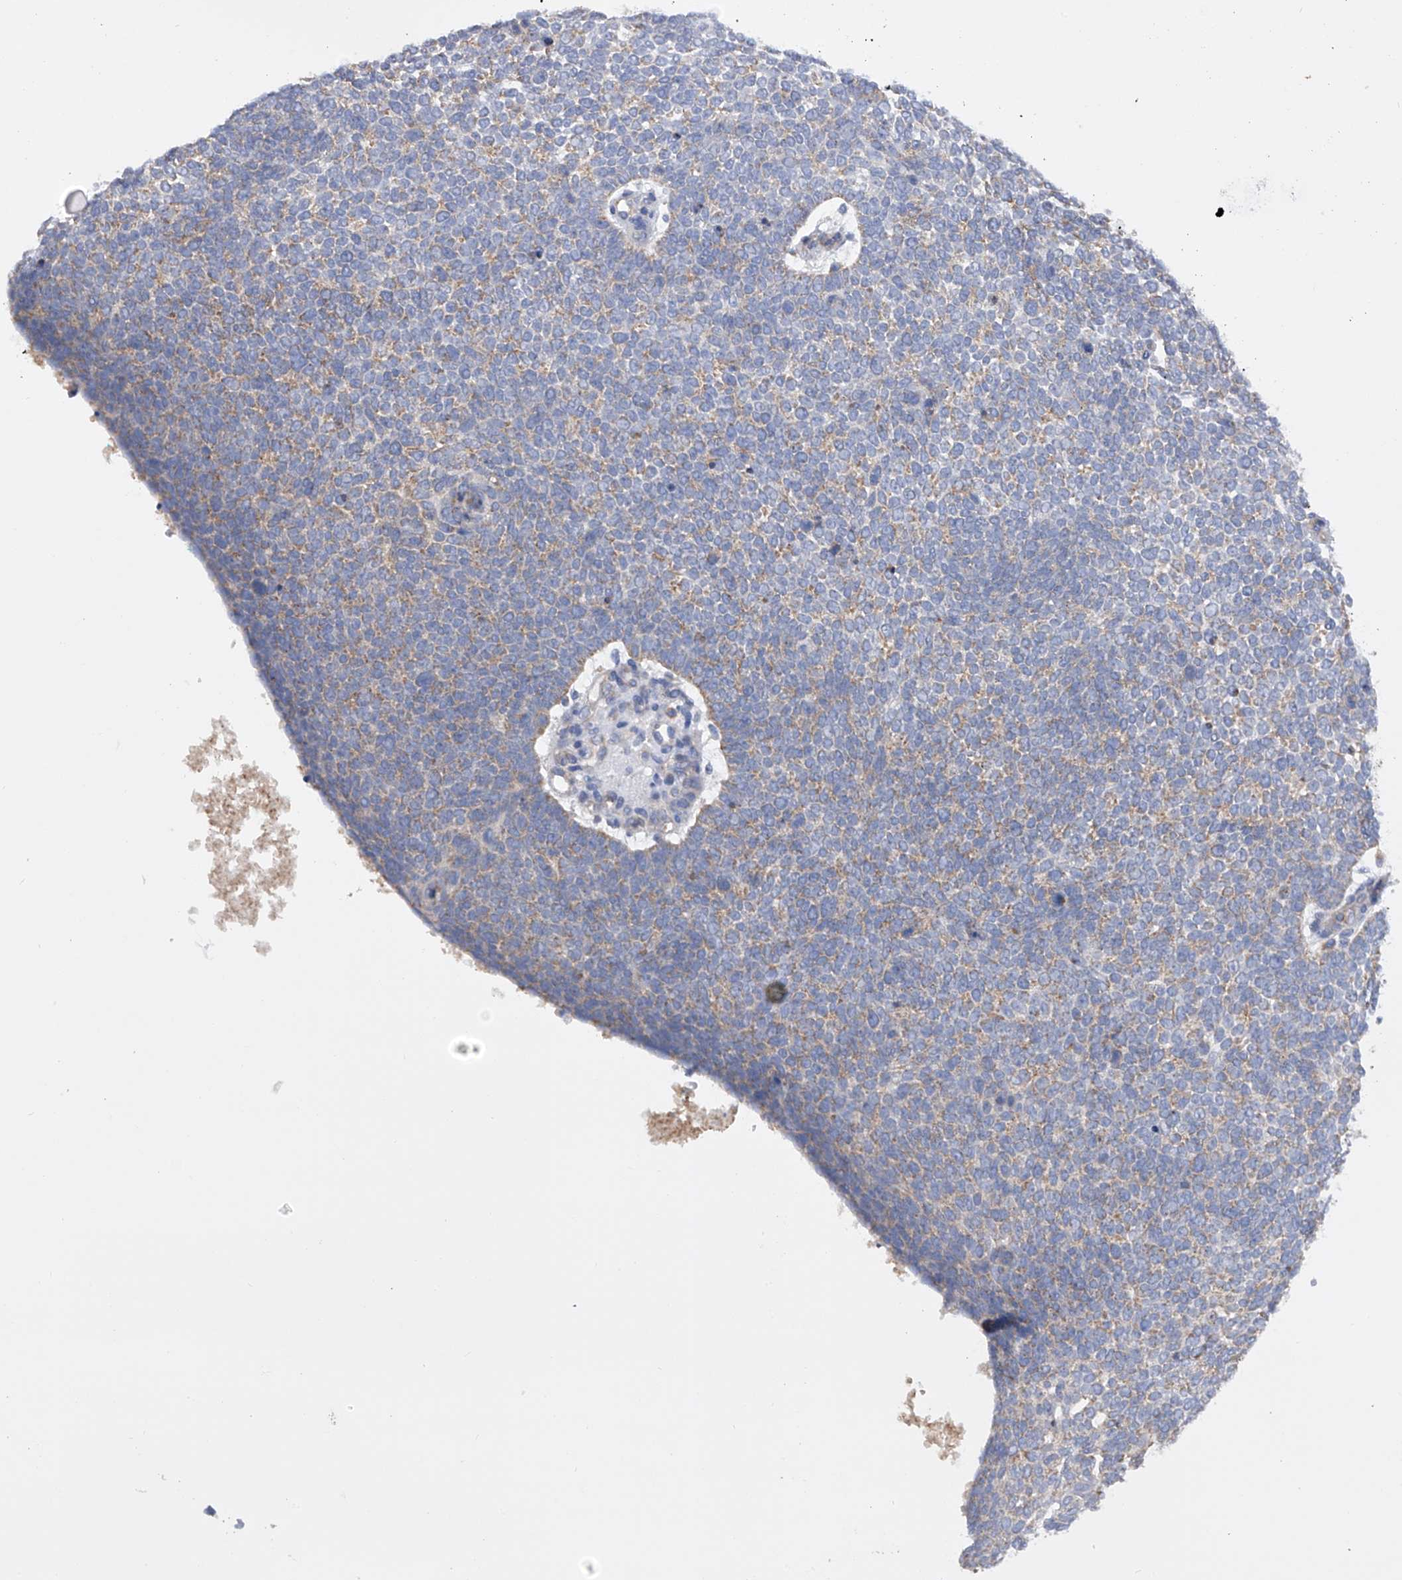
{"staining": {"intensity": "weak", "quantity": "25%-75%", "location": "cytoplasmic/membranous"}, "tissue": "skin cancer", "cell_type": "Tumor cells", "image_type": "cancer", "snomed": [{"axis": "morphology", "description": "Basal cell carcinoma"}, {"axis": "topography", "description": "Skin"}], "caption": "Skin cancer stained with IHC exhibits weak cytoplasmic/membranous expression in approximately 25%-75% of tumor cells.", "gene": "MLYCD", "patient": {"sex": "female", "age": 81}}